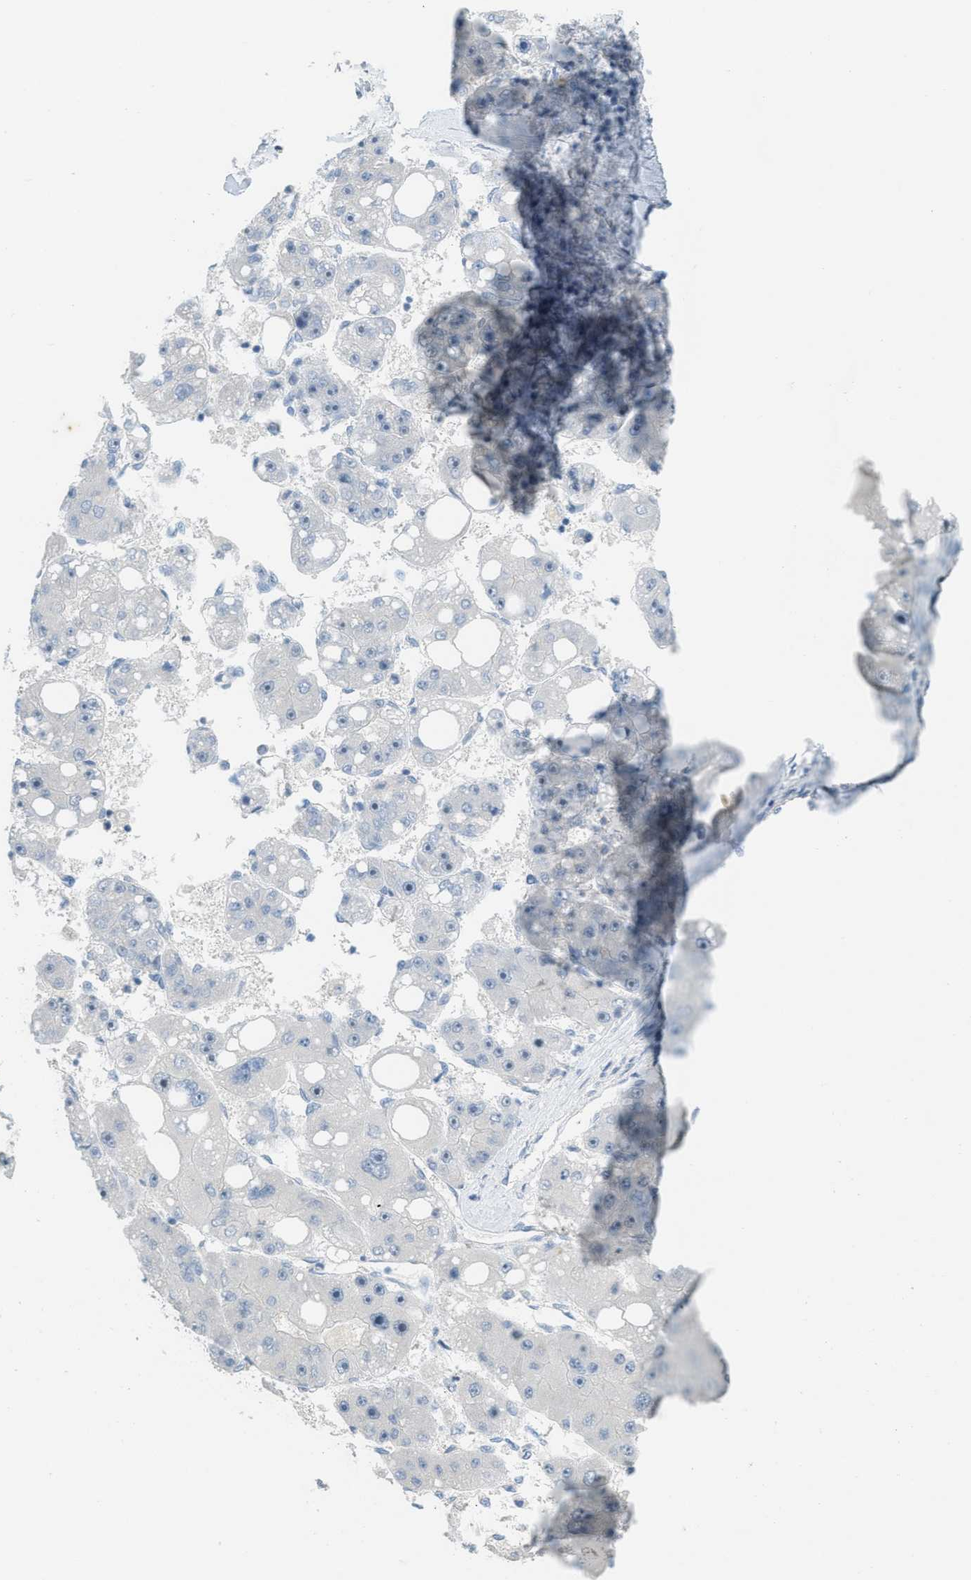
{"staining": {"intensity": "negative", "quantity": "none", "location": "none"}, "tissue": "liver cancer", "cell_type": "Tumor cells", "image_type": "cancer", "snomed": [{"axis": "morphology", "description": "Carcinoma, Hepatocellular, NOS"}, {"axis": "topography", "description": "Liver"}], "caption": "Tumor cells show no significant protein positivity in liver hepatocellular carcinoma.", "gene": "TXNDC2", "patient": {"sex": "female", "age": 61}}